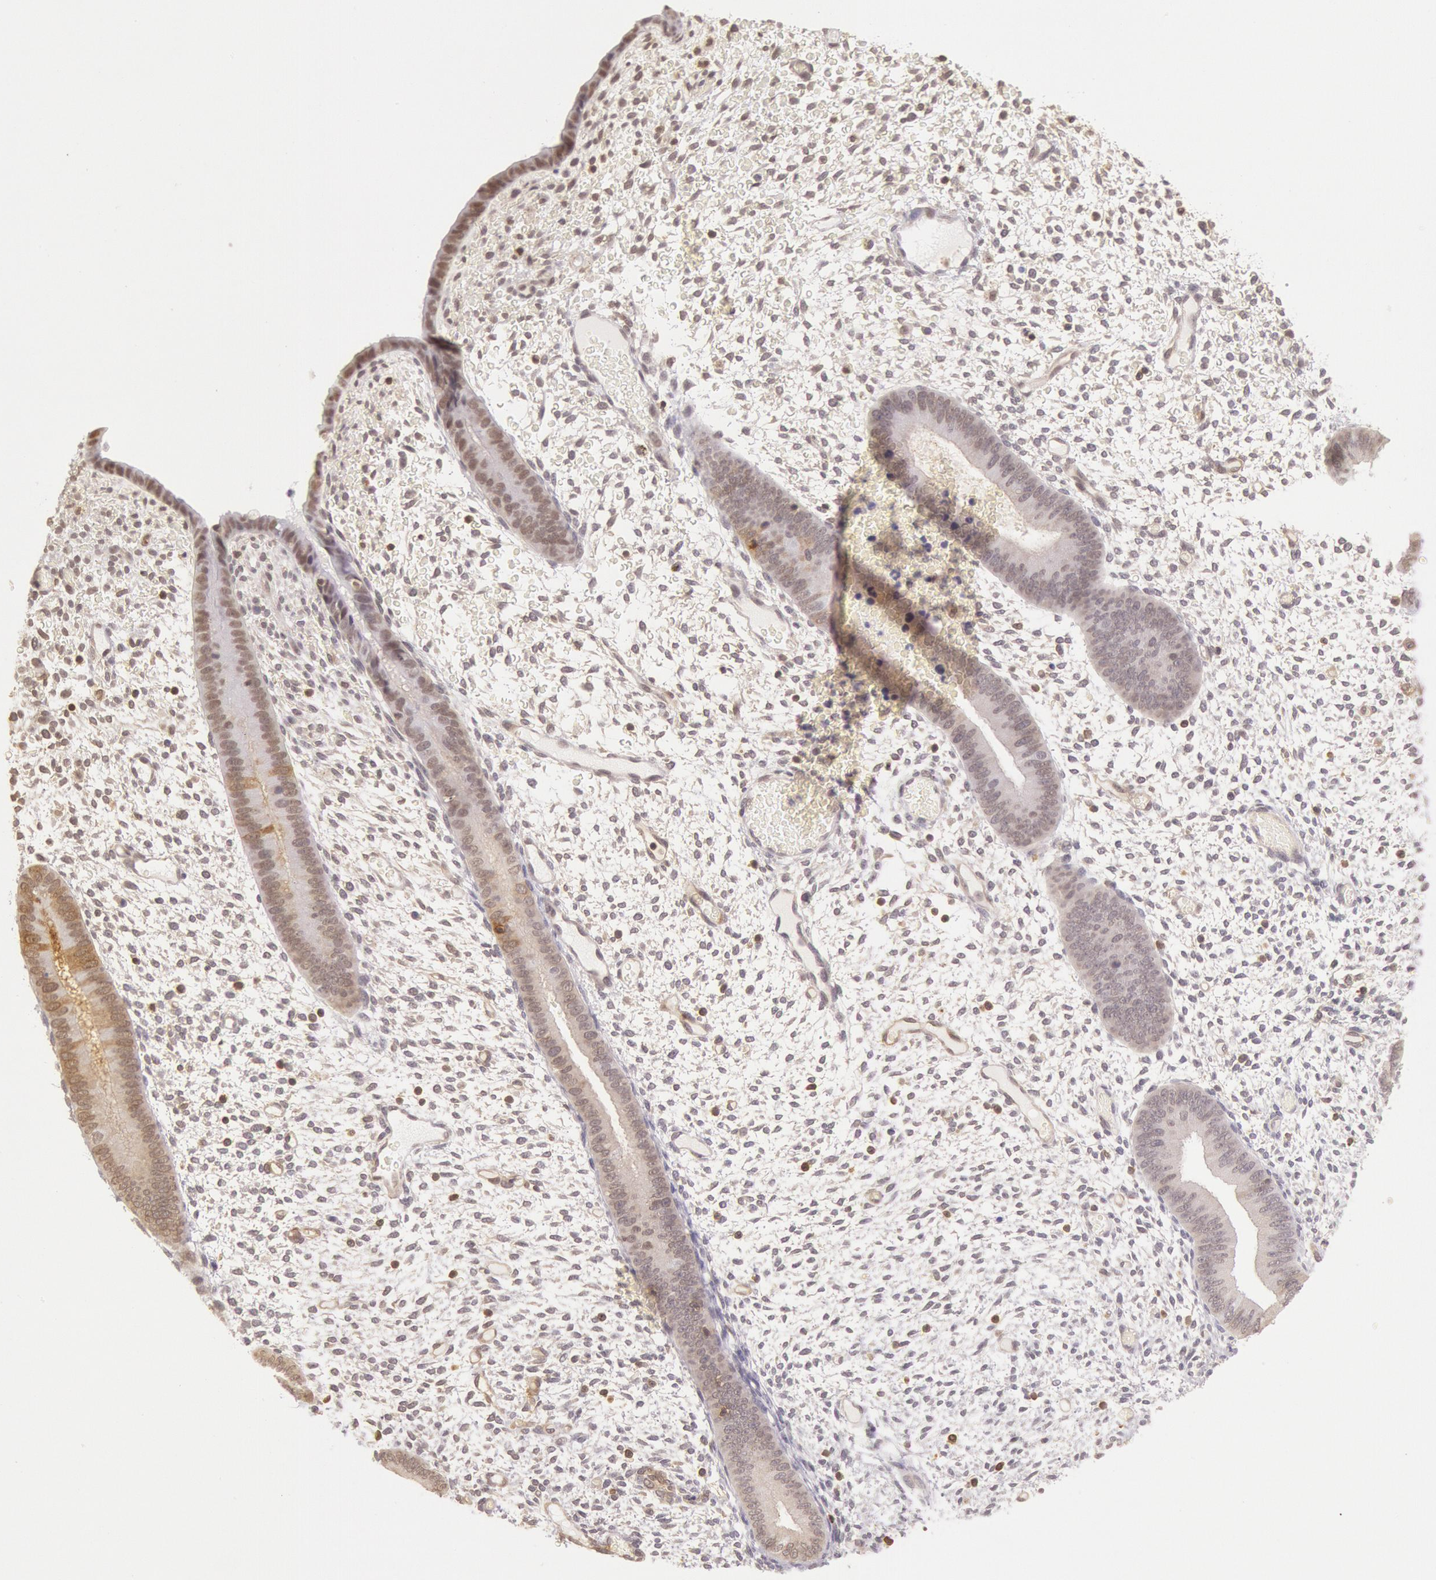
{"staining": {"intensity": "weak", "quantity": "25%-75%", "location": "cytoplasmic/membranous"}, "tissue": "endometrium", "cell_type": "Cells in endometrial stroma", "image_type": "normal", "snomed": [{"axis": "morphology", "description": "Normal tissue, NOS"}, {"axis": "topography", "description": "Endometrium"}], "caption": "IHC of normal human endometrium exhibits low levels of weak cytoplasmic/membranous positivity in about 25%-75% of cells in endometrial stroma.", "gene": "HIF1A", "patient": {"sex": "female", "age": 42}}